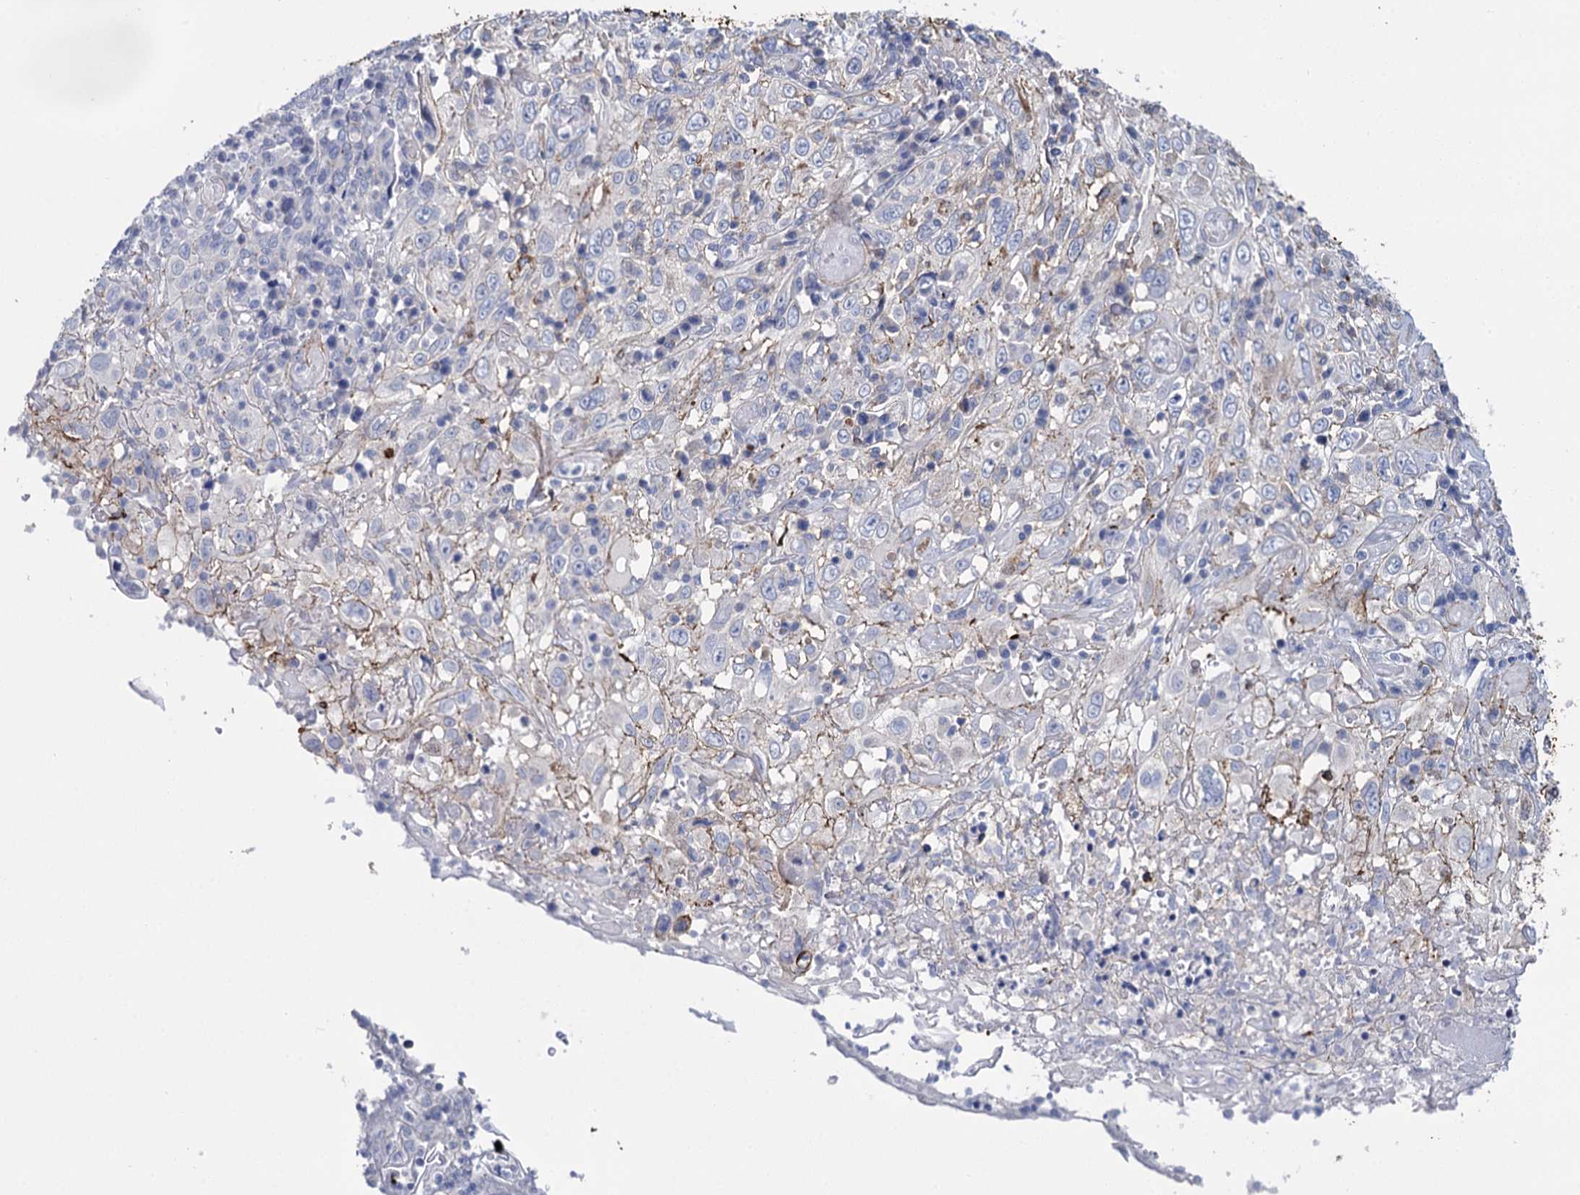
{"staining": {"intensity": "strong", "quantity": "<25%", "location": "cytoplasmic/membranous"}, "tissue": "cervical cancer", "cell_type": "Tumor cells", "image_type": "cancer", "snomed": [{"axis": "morphology", "description": "Squamous cell carcinoma, NOS"}, {"axis": "topography", "description": "Cervix"}], "caption": "Immunohistochemistry (DAB (3,3'-diaminobenzidine)) staining of squamous cell carcinoma (cervical) shows strong cytoplasmic/membranous protein positivity in approximately <25% of tumor cells.", "gene": "SNCG", "patient": {"sex": "female", "age": 46}}